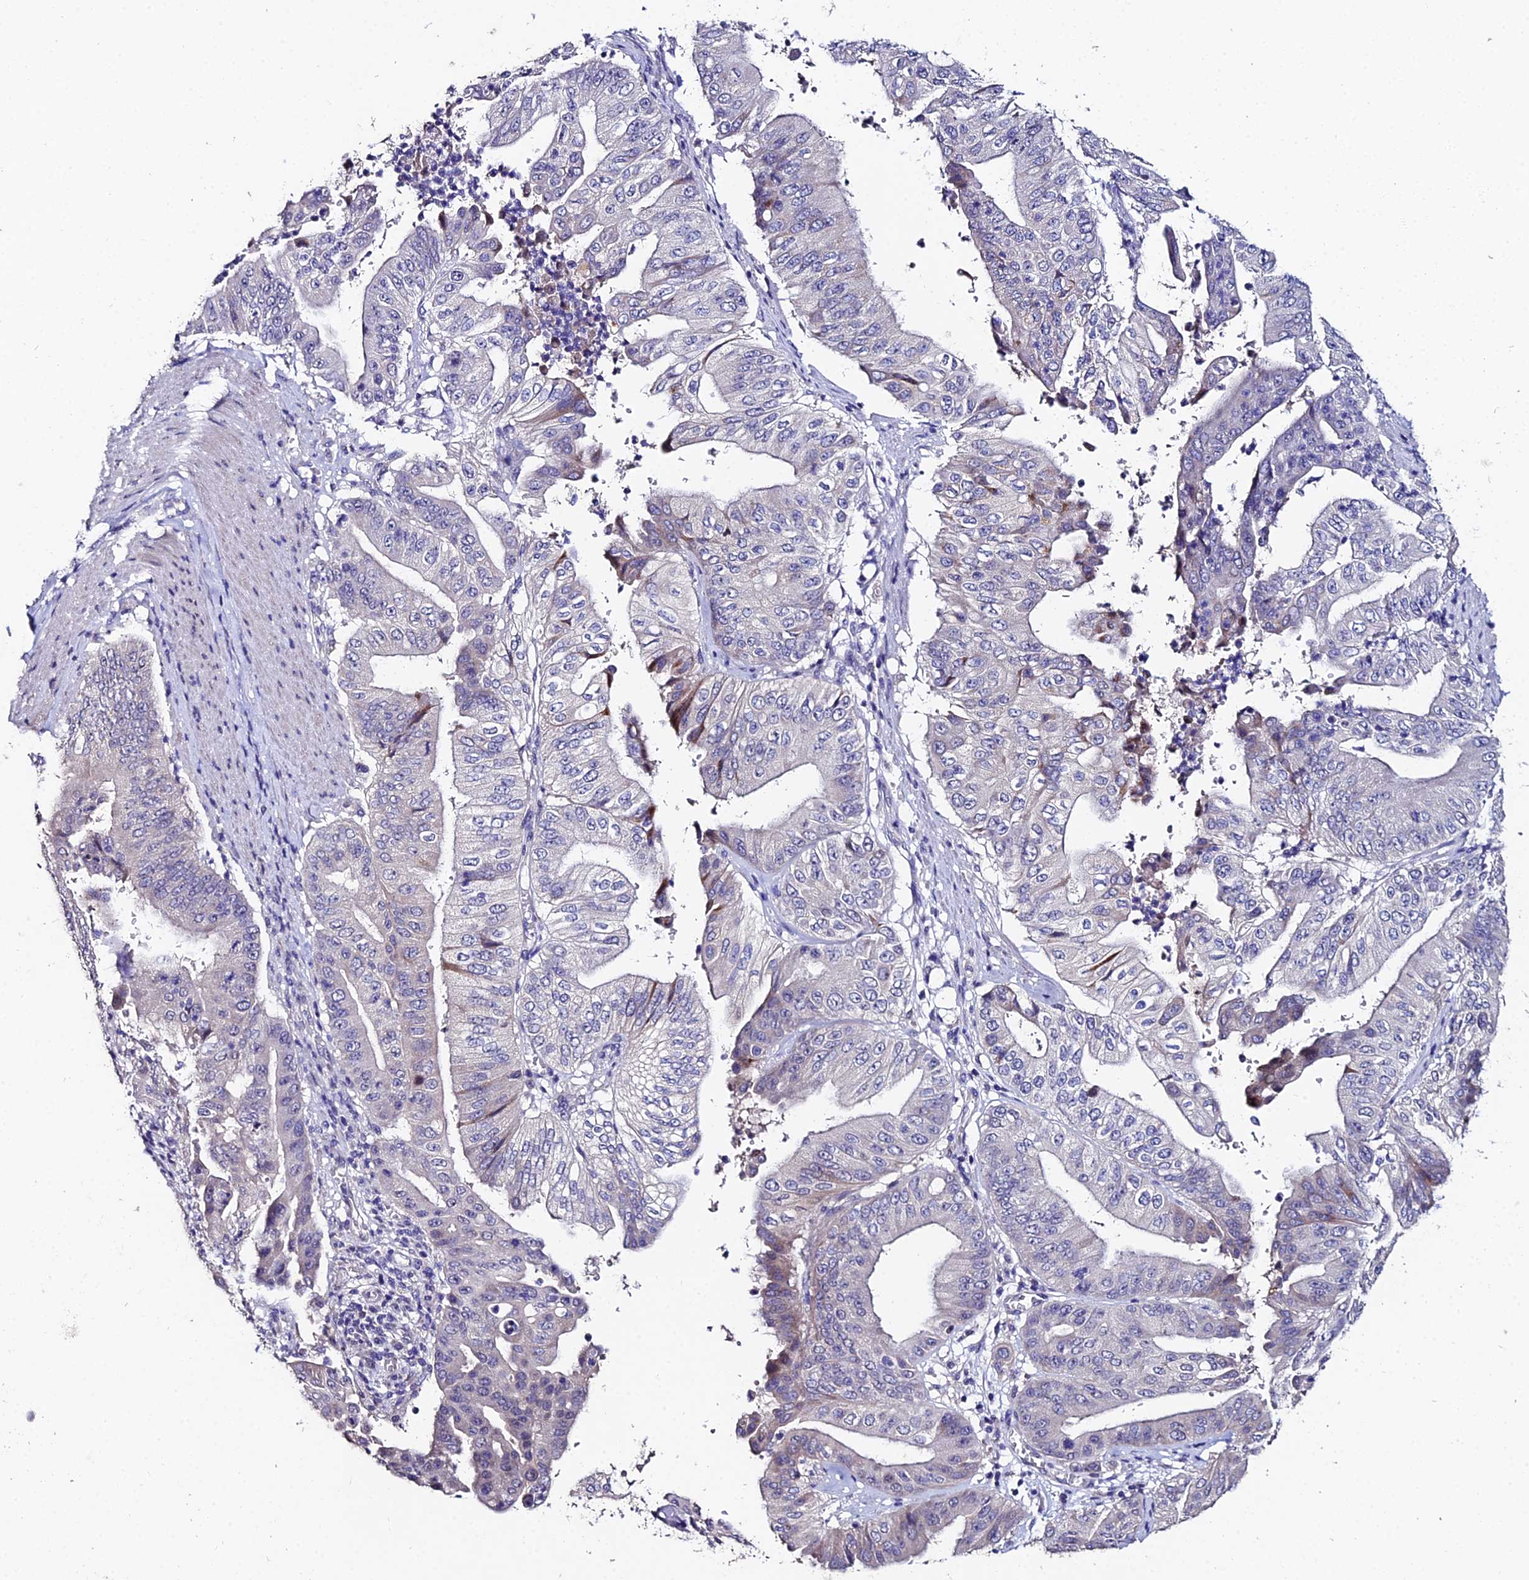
{"staining": {"intensity": "negative", "quantity": "none", "location": "none"}, "tissue": "pancreatic cancer", "cell_type": "Tumor cells", "image_type": "cancer", "snomed": [{"axis": "morphology", "description": "Adenocarcinoma, NOS"}, {"axis": "topography", "description": "Pancreas"}], "caption": "The photomicrograph shows no staining of tumor cells in pancreatic cancer. The staining was performed using DAB to visualize the protein expression in brown, while the nuclei were stained in blue with hematoxylin (Magnification: 20x).", "gene": "ESRRG", "patient": {"sex": "female", "age": 77}}